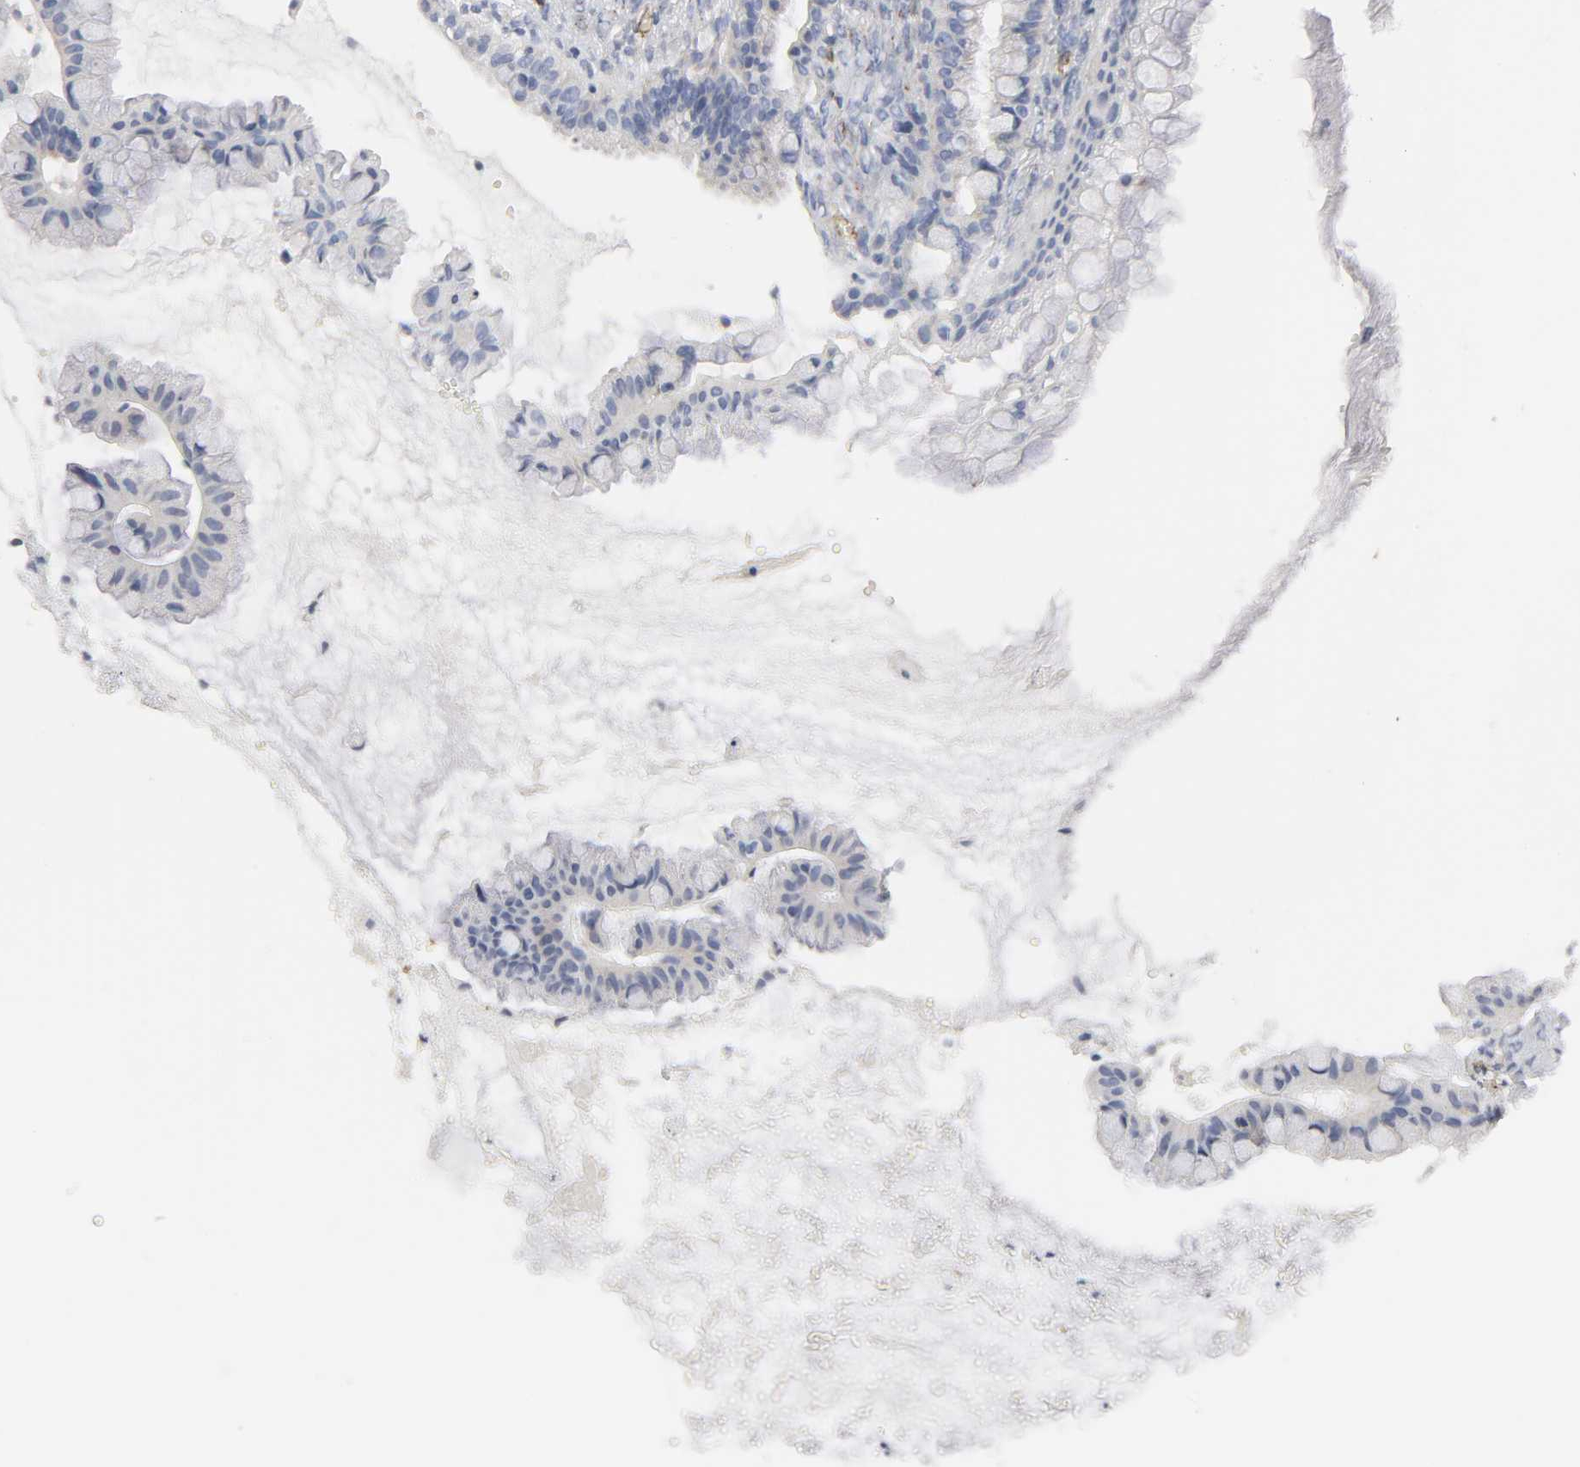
{"staining": {"intensity": "negative", "quantity": "none", "location": "none"}, "tissue": "ovarian cancer", "cell_type": "Tumor cells", "image_type": "cancer", "snomed": [{"axis": "morphology", "description": "Cystadenocarcinoma, mucinous, NOS"}, {"axis": "topography", "description": "Ovary"}], "caption": "High power microscopy photomicrograph of an immunohistochemistry (IHC) photomicrograph of mucinous cystadenocarcinoma (ovarian), revealing no significant staining in tumor cells.", "gene": "GNG2", "patient": {"sex": "female", "age": 57}}